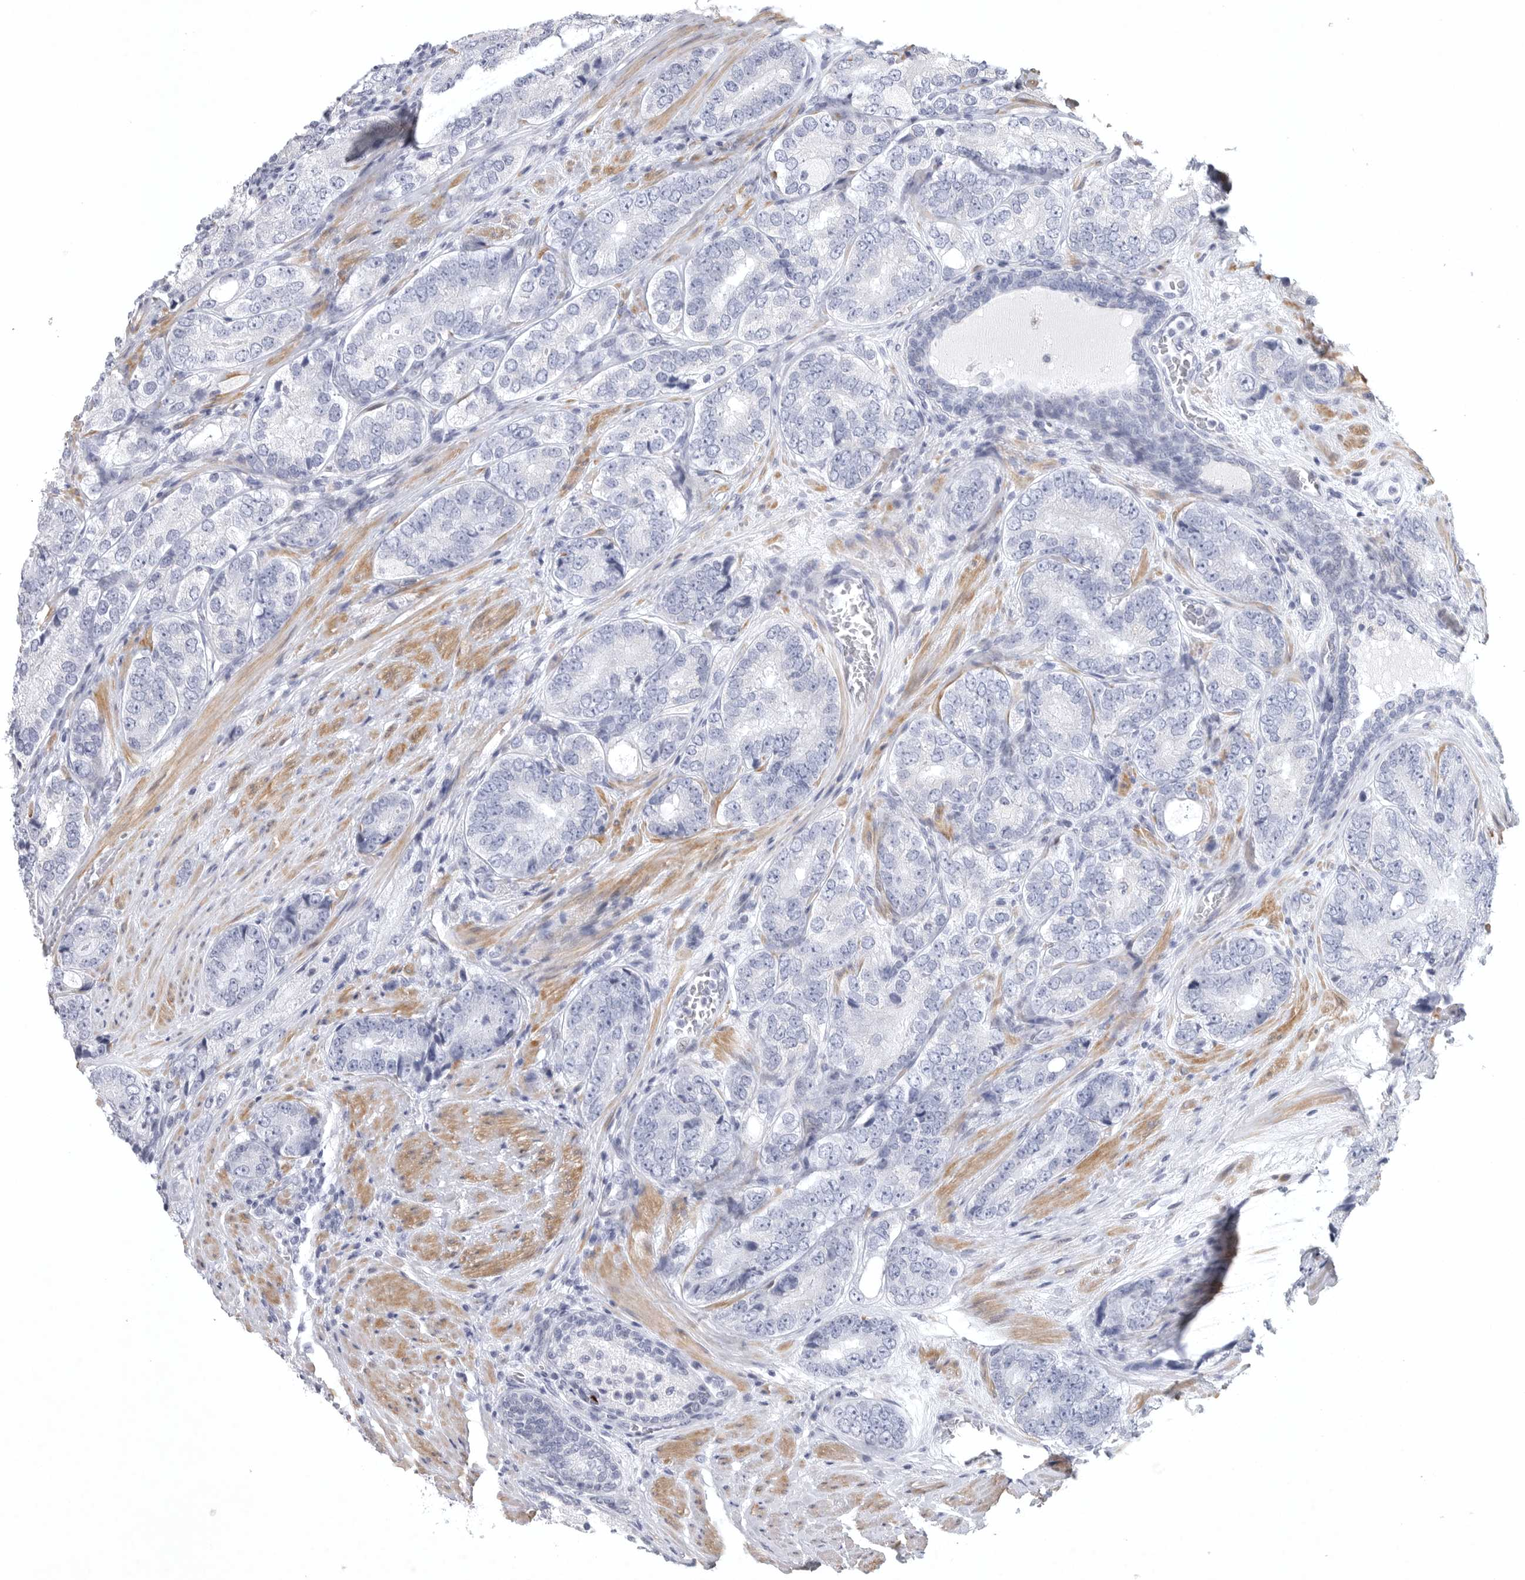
{"staining": {"intensity": "negative", "quantity": "none", "location": "none"}, "tissue": "prostate cancer", "cell_type": "Tumor cells", "image_type": "cancer", "snomed": [{"axis": "morphology", "description": "Adenocarcinoma, High grade"}, {"axis": "topography", "description": "Prostate"}], "caption": "DAB immunohistochemical staining of prostate cancer shows no significant staining in tumor cells. Nuclei are stained in blue.", "gene": "TNR", "patient": {"sex": "male", "age": 56}}